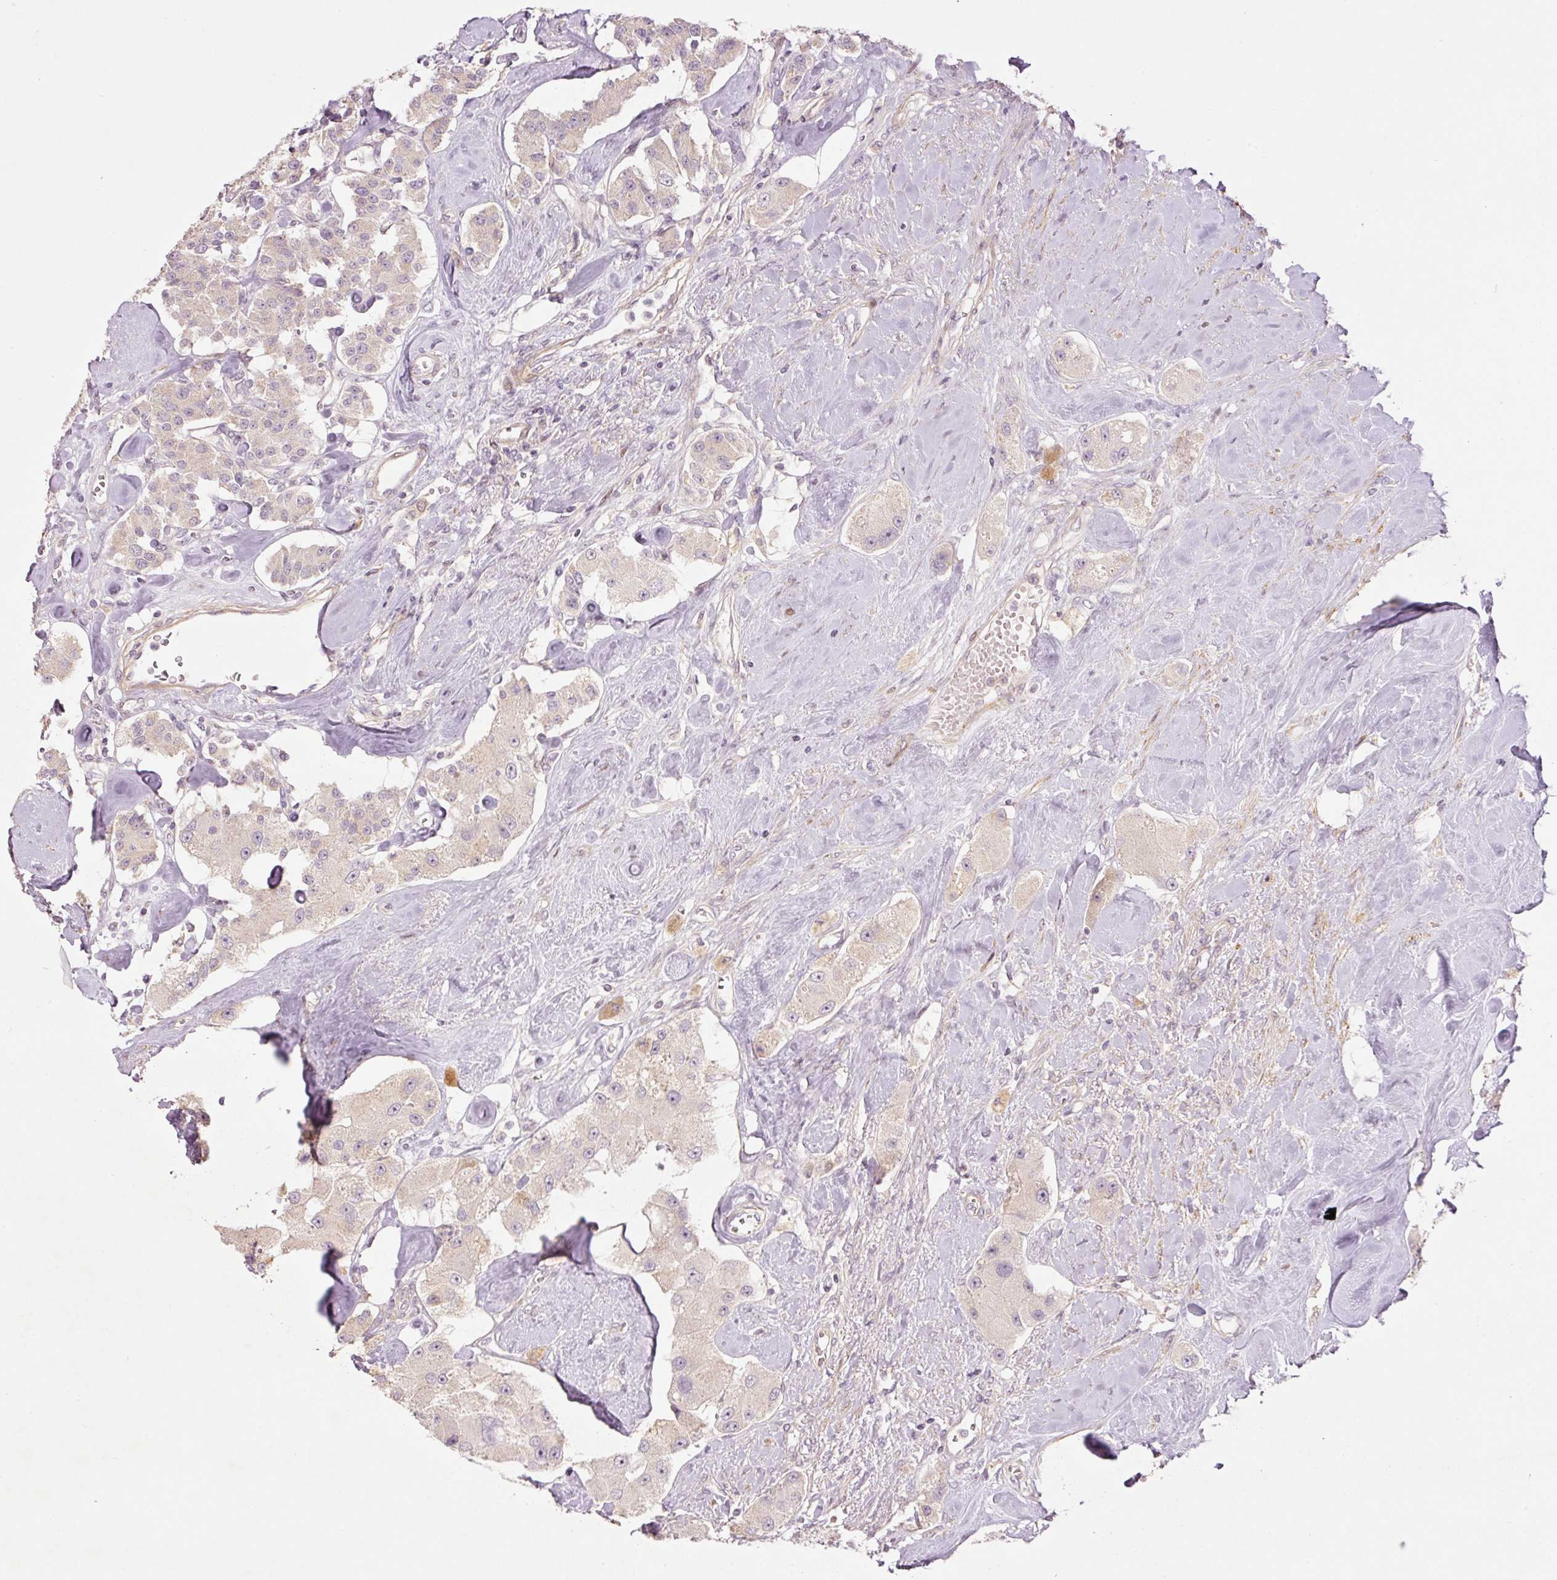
{"staining": {"intensity": "negative", "quantity": "none", "location": "none"}, "tissue": "carcinoid", "cell_type": "Tumor cells", "image_type": "cancer", "snomed": [{"axis": "morphology", "description": "Carcinoid, malignant, NOS"}, {"axis": "topography", "description": "Pancreas"}], "caption": "A micrograph of carcinoid stained for a protein reveals no brown staining in tumor cells. Nuclei are stained in blue.", "gene": "SLC29A3", "patient": {"sex": "male", "age": 41}}